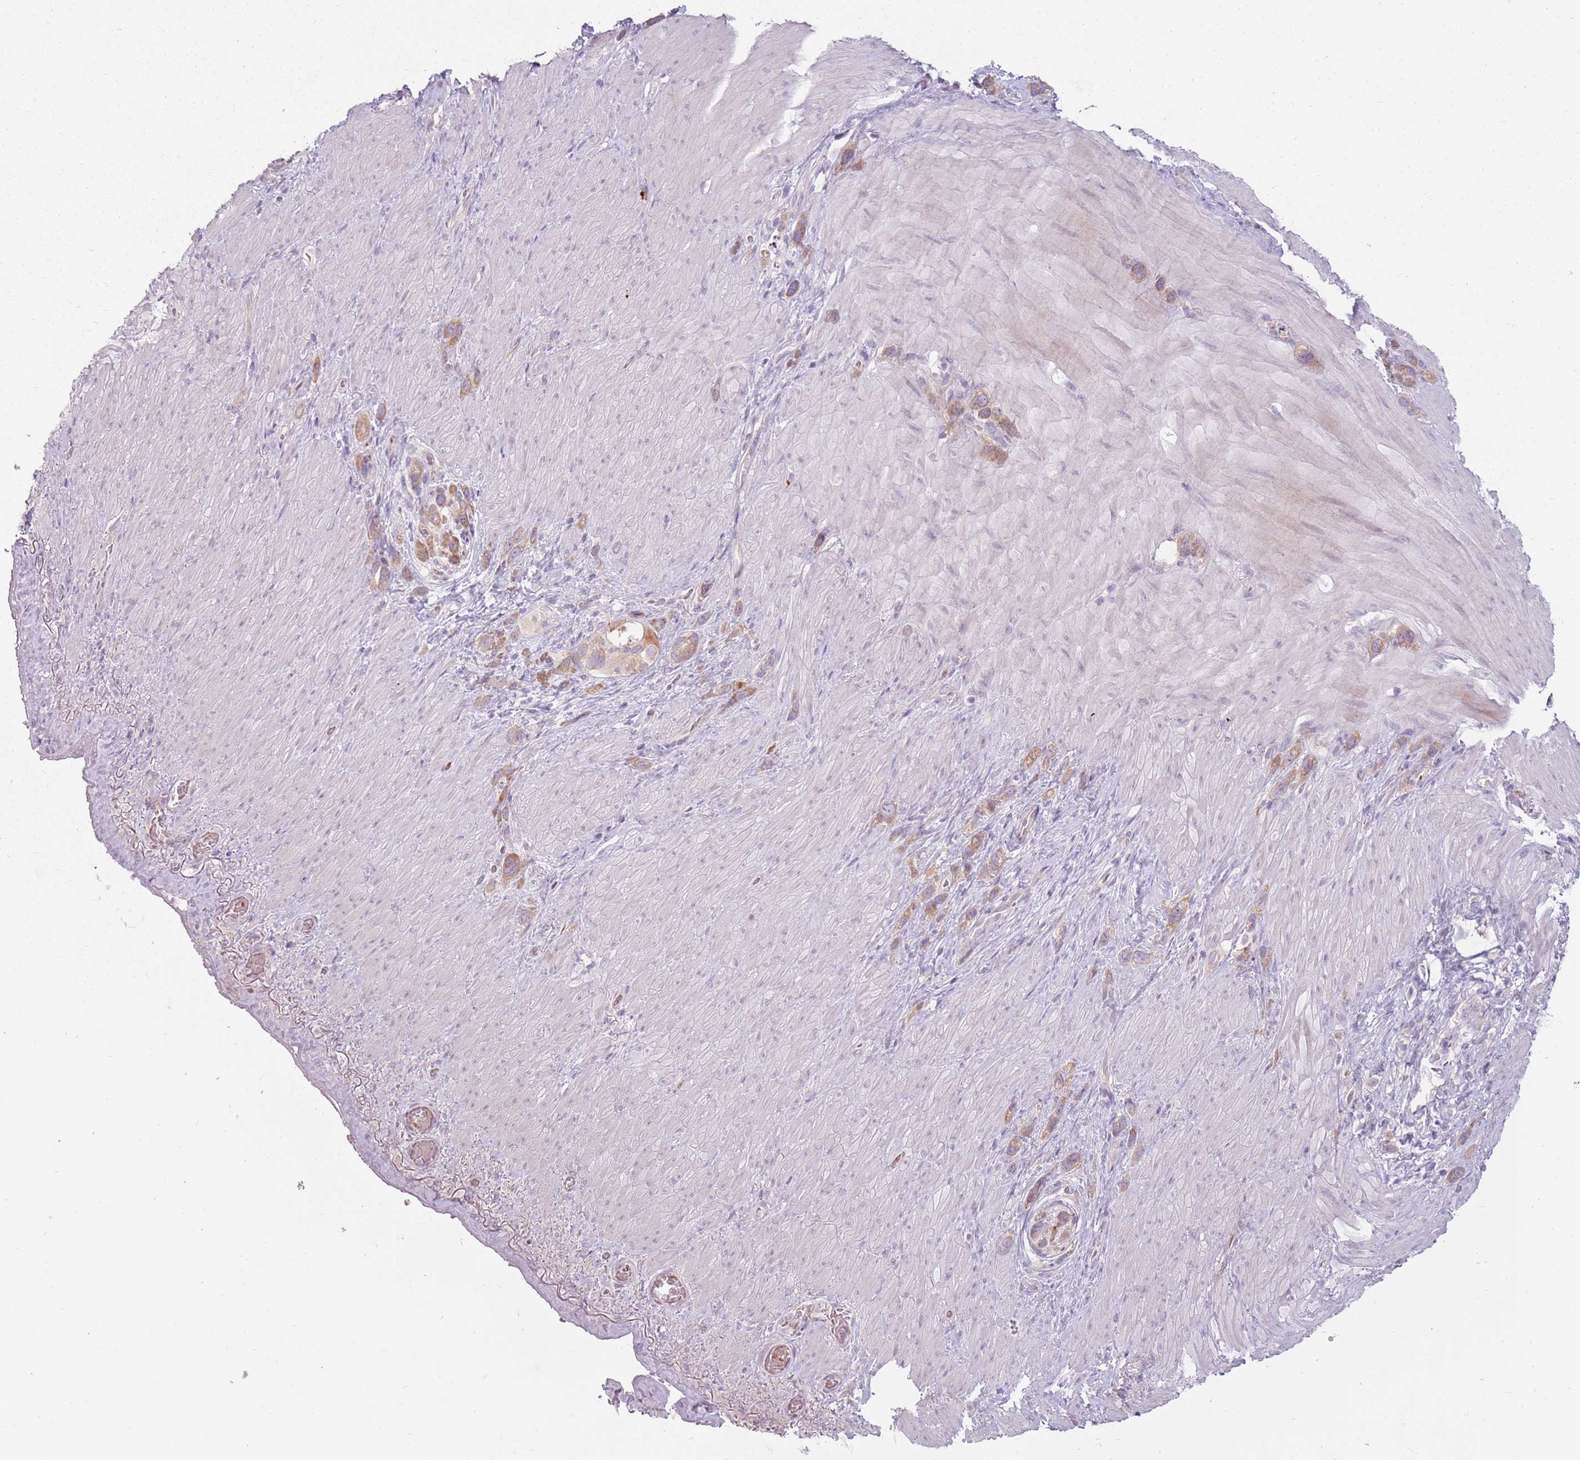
{"staining": {"intensity": "weak", "quantity": ">75%", "location": "cytoplasmic/membranous"}, "tissue": "stomach cancer", "cell_type": "Tumor cells", "image_type": "cancer", "snomed": [{"axis": "morphology", "description": "Adenocarcinoma, NOS"}, {"axis": "topography", "description": "Stomach"}], "caption": "Tumor cells display low levels of weak cytoplasmic/membranous expression in about >75% of cells in human adenocarcinoma (stomach).", "gene": "HSPA14", "patient": {"sex": "female", "age": 65}}